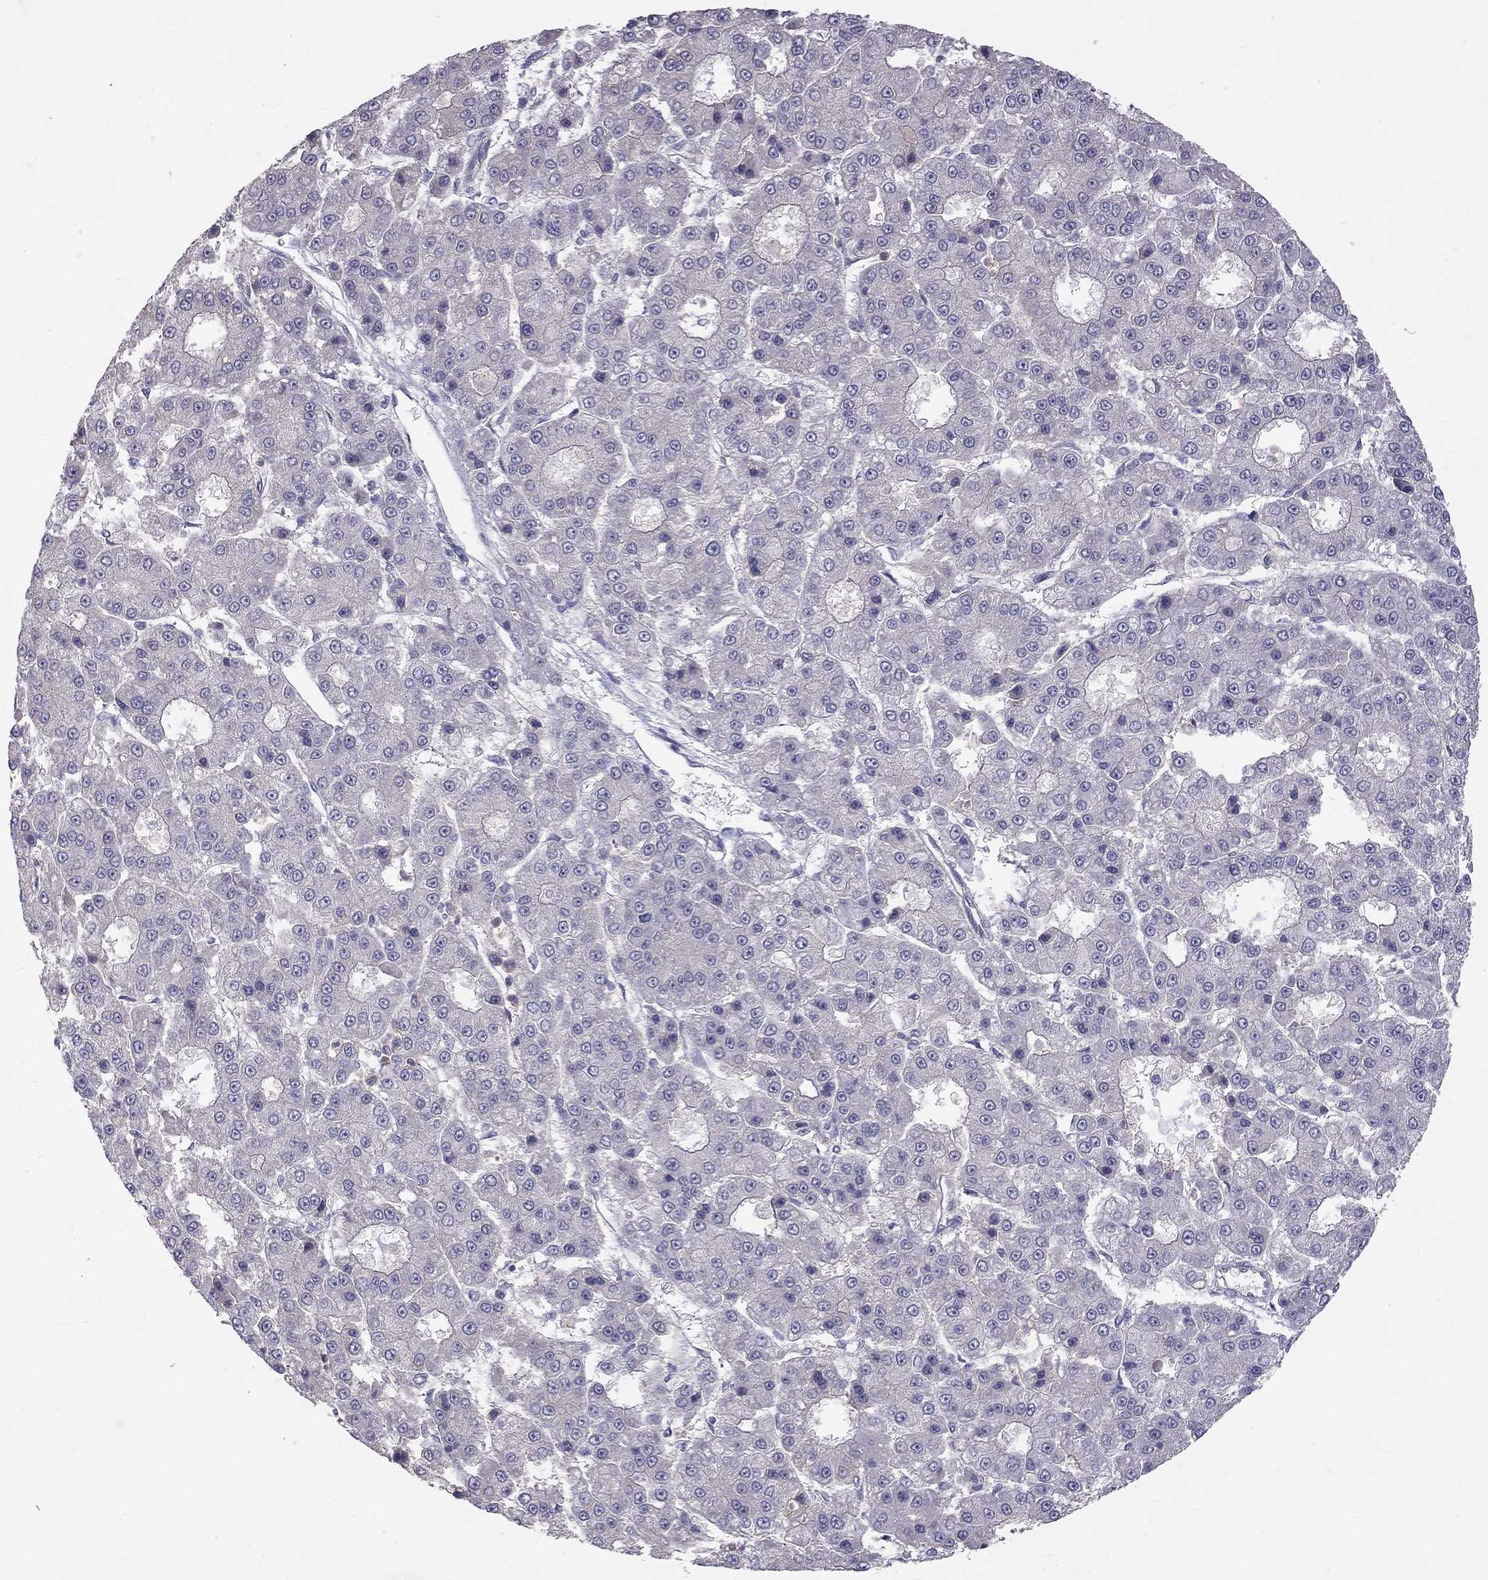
{"staining": {"intensity": "negative", "quantity": "none", "location": "none"}, "tissue": "liver cancer", "cell_type": "Tumor cells", "image_type": "cancer", "snomed": [{"axis": "morphology", "description": "Carcinoma, Hepatocellular, NOS"}, {"axis": "topography", "description": "Liver"}], "caption": "DAB immunohistochemical staining of liver cancer (hepatocellular carcinoma) exhibits no significant positivity in tumor cells.", "gene": "TDRD6", "patient": {"sex": "male", "age": 70}}